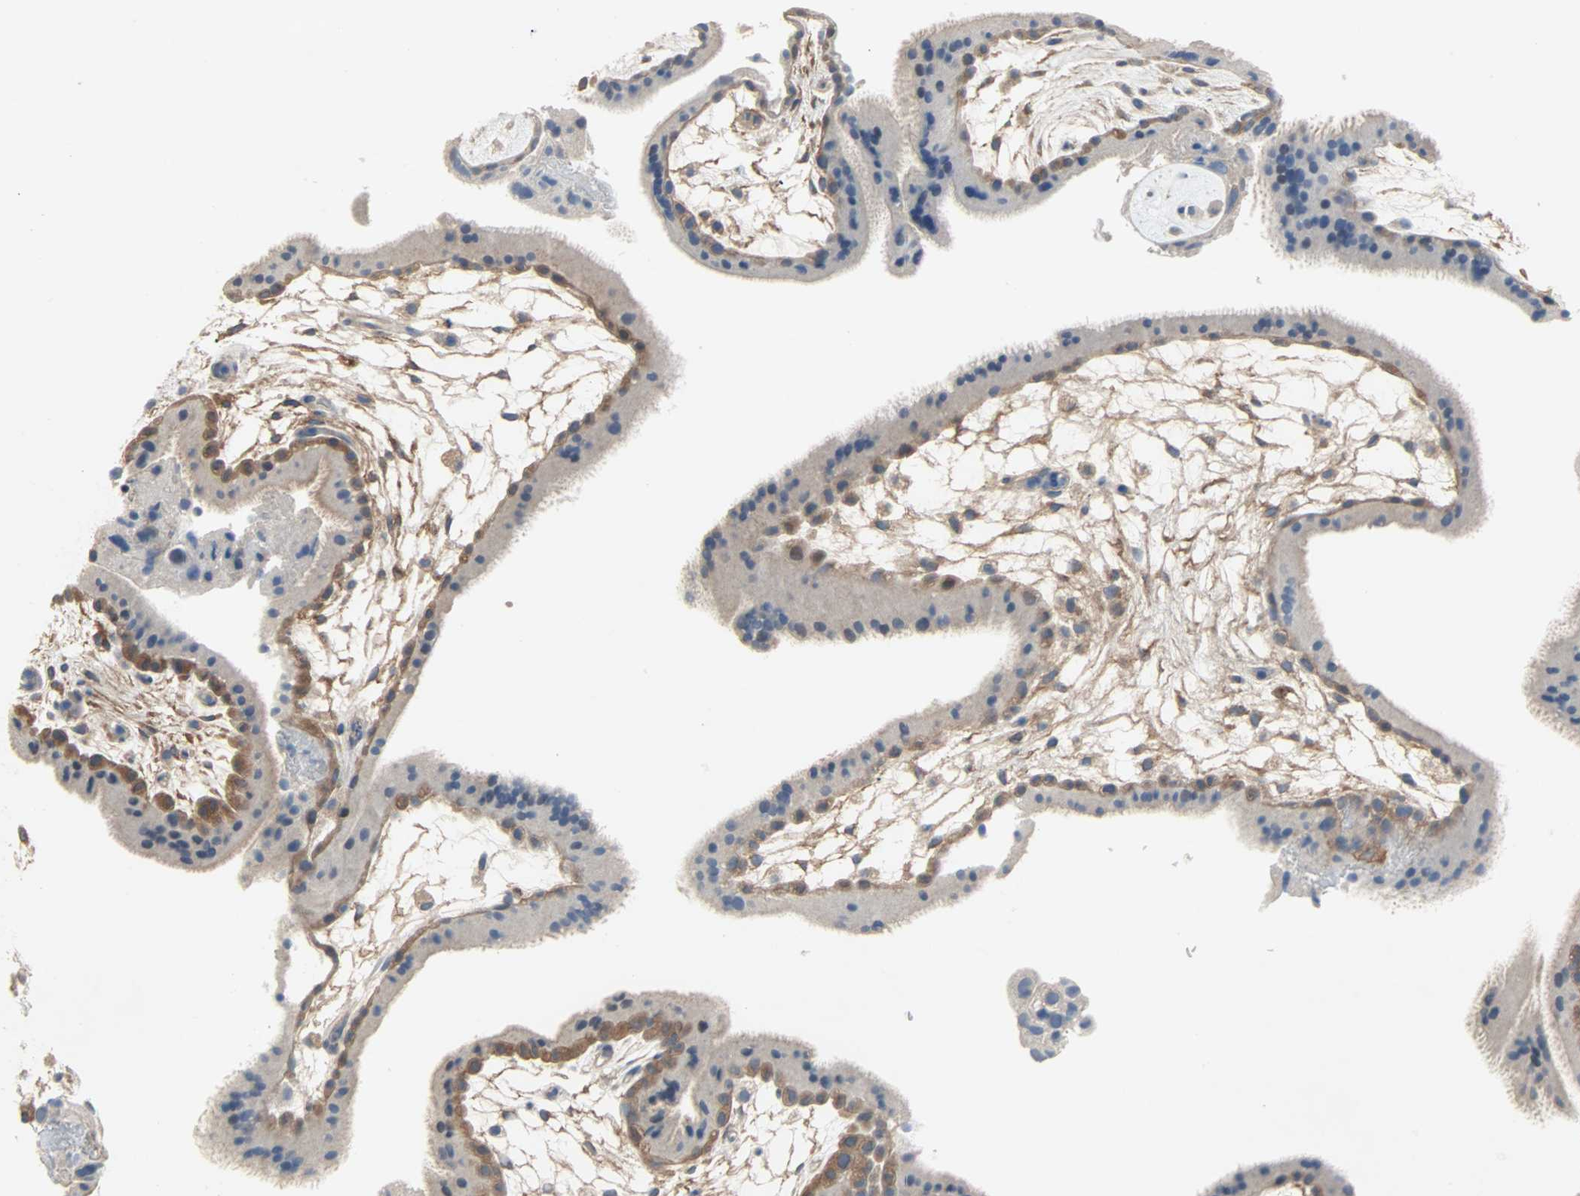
{"staining": {"intensity": "negative", "quantity": "none", "location": "none"}, "tissue": "placenta", "cell_type": "Decidual cells", "image_type": "normal", "snomed": [{"axis": "morphology", "description": "Normal tissue, NOS"}, {"axis": "topography", "description": "Placenta"}], "caption": "Histopathology image shows no protein positivity in decidual cells of unremarkable placenta.", "gene": "TNFRSF12A", "patient": {"sex": "female", "age": 19}}